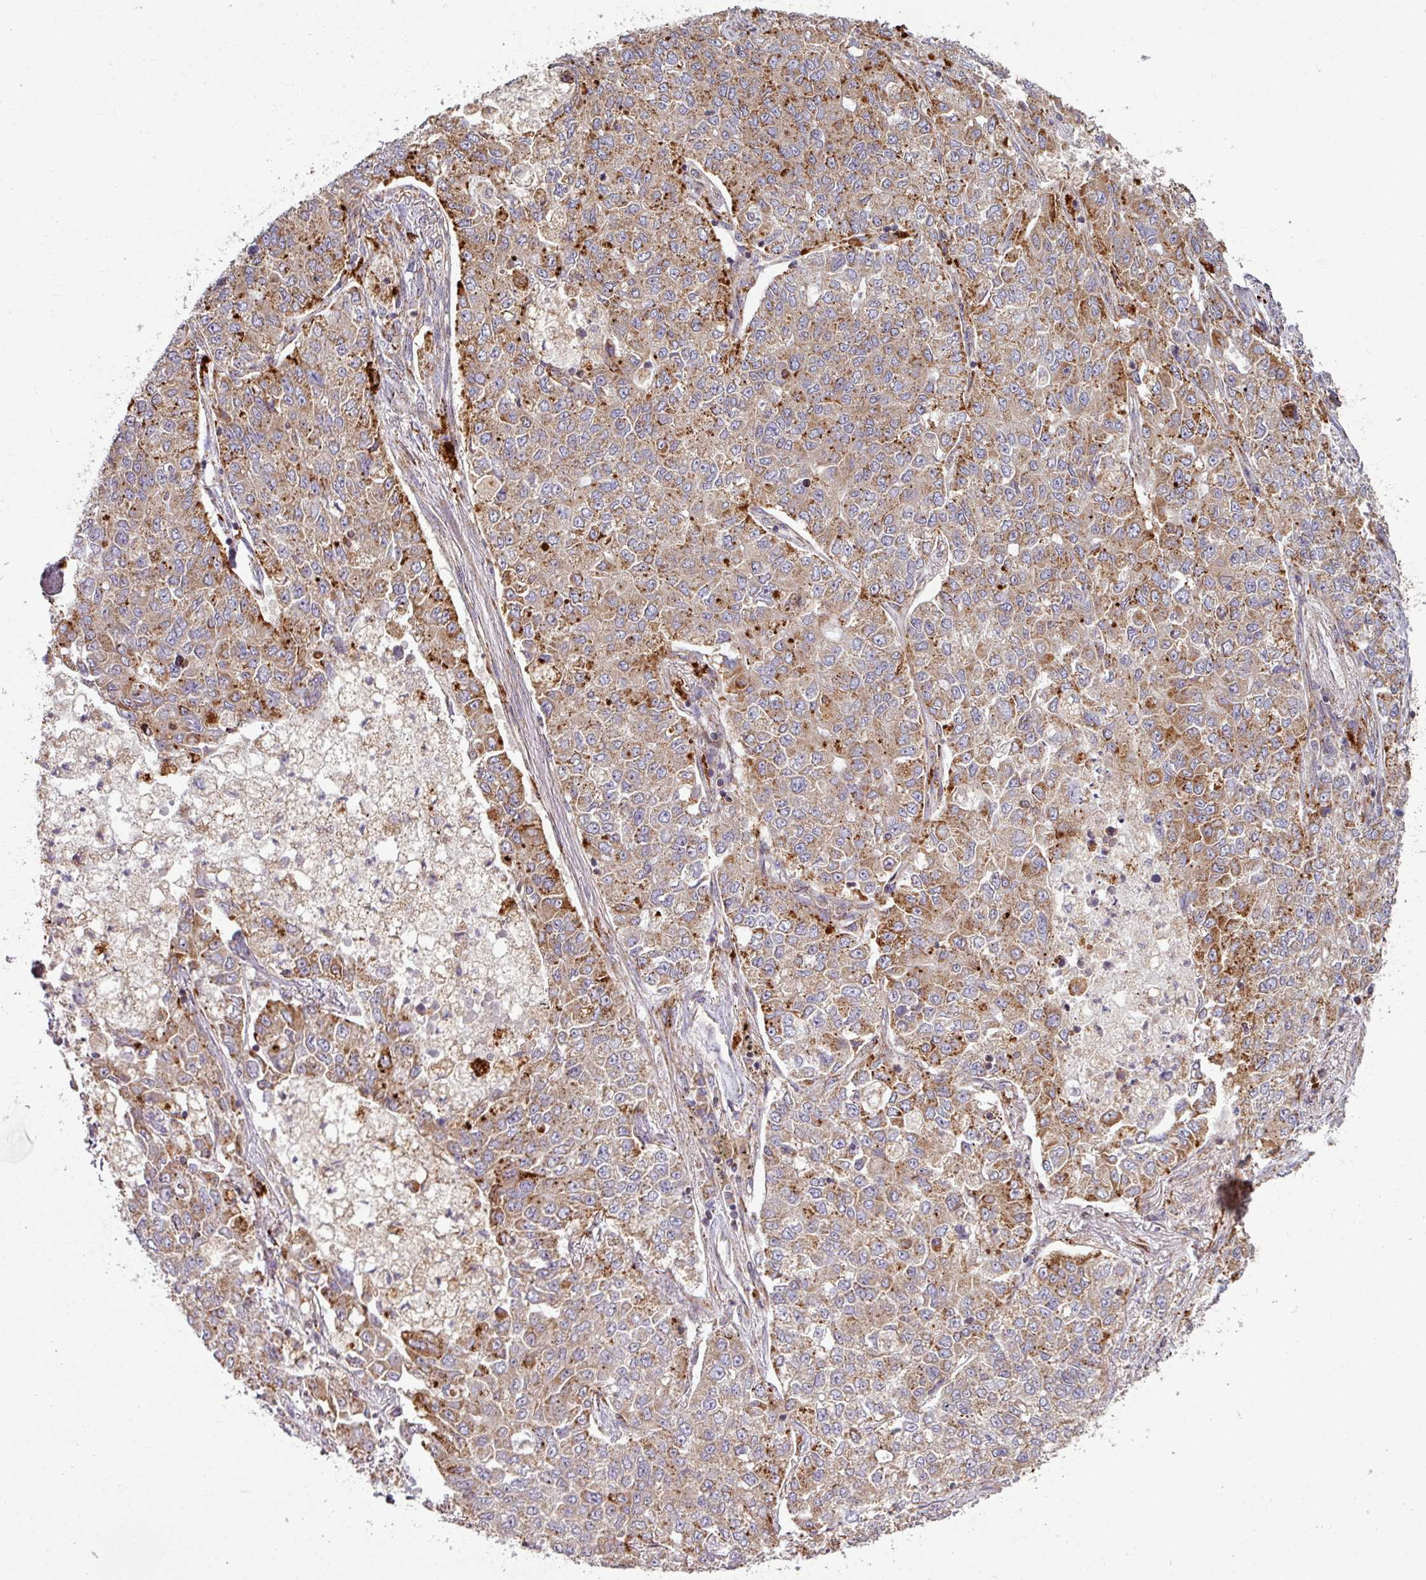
{"staining": {"intensity": "moderate", "quantity": "25%-75%", "location": "cytoplasmic/membranous"}, "tissue": "lung cancer", "cell_type": "Tumor cells", "image_type": "cancer", "snomed": [{"axis": "morphology", "description": "Adenocarcinoma, NOS"}, {"axis": "topography", "description": "Lung"}], "caption": "Brown immunohistochemical staining in human lung cancer (adenocarcinoma) reveals moderate cytoplasmic/membranous positivity in approximately 25%-75% of tumor cells.", "gene": "MAGT1", "patient": {"sex": "male", "age": 49}}